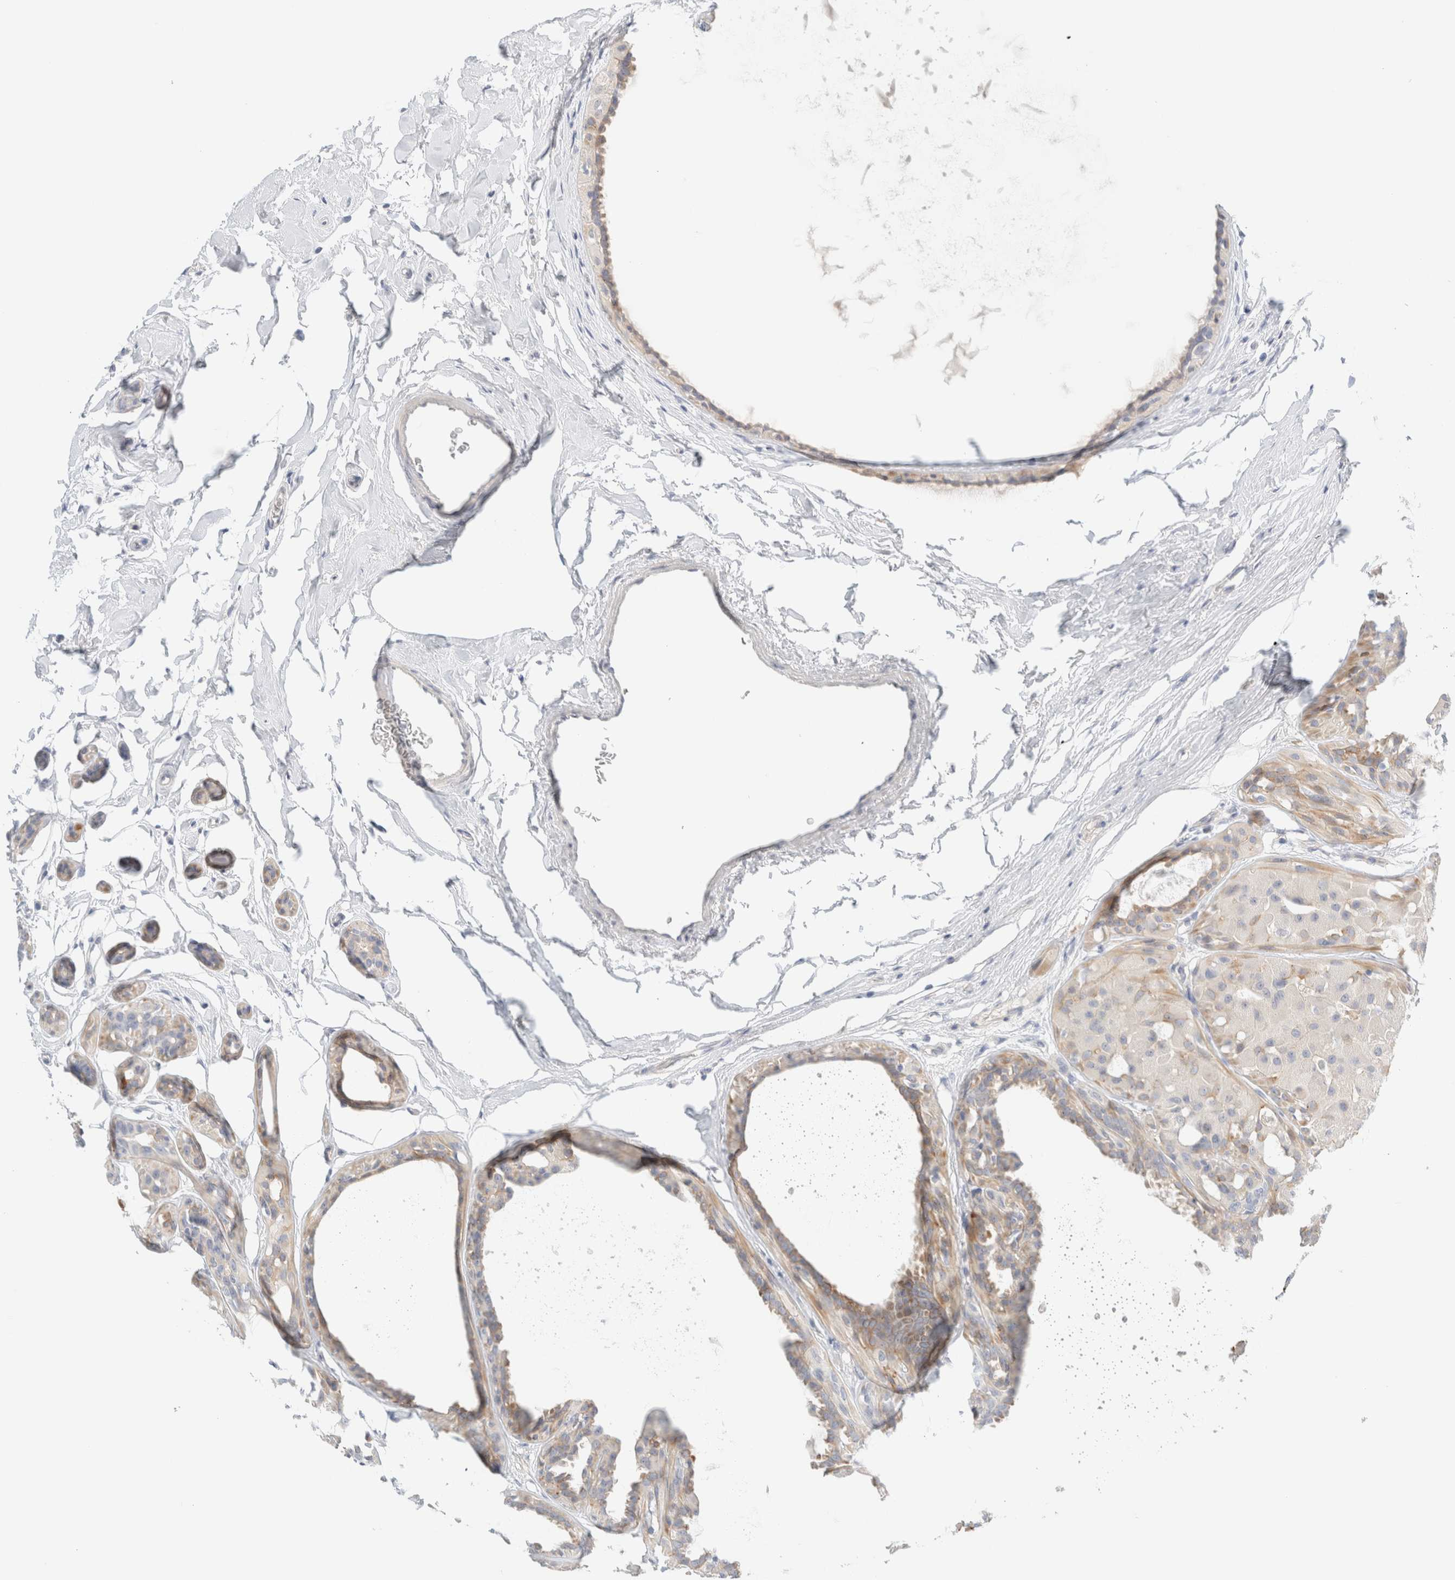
{"staining": {"intensity": "moderate", "quantity": "25%-75%", "location": "cytoplasmic/membranous"}, "tissue": "breast cancer", "cell_type": "Tumor cells", "image_type": "cancer", "snomed": [{"axis": "morphology", "description": "Duct carcinoma"}, {"axis": "topography", "description": "Breast"}], "caption": "Tumor cells show moderate cytoplasmic/membranous staining in approximately 25%-75% of cells in breast cancer (intraductal carcinoma). The staining was performed using DAB, with brown indicating positive protein expression. Nuclei are stained blue with hematoxylin.", "gene": "SDR16C5", "patient": {"sex": "female", "age": 55}}